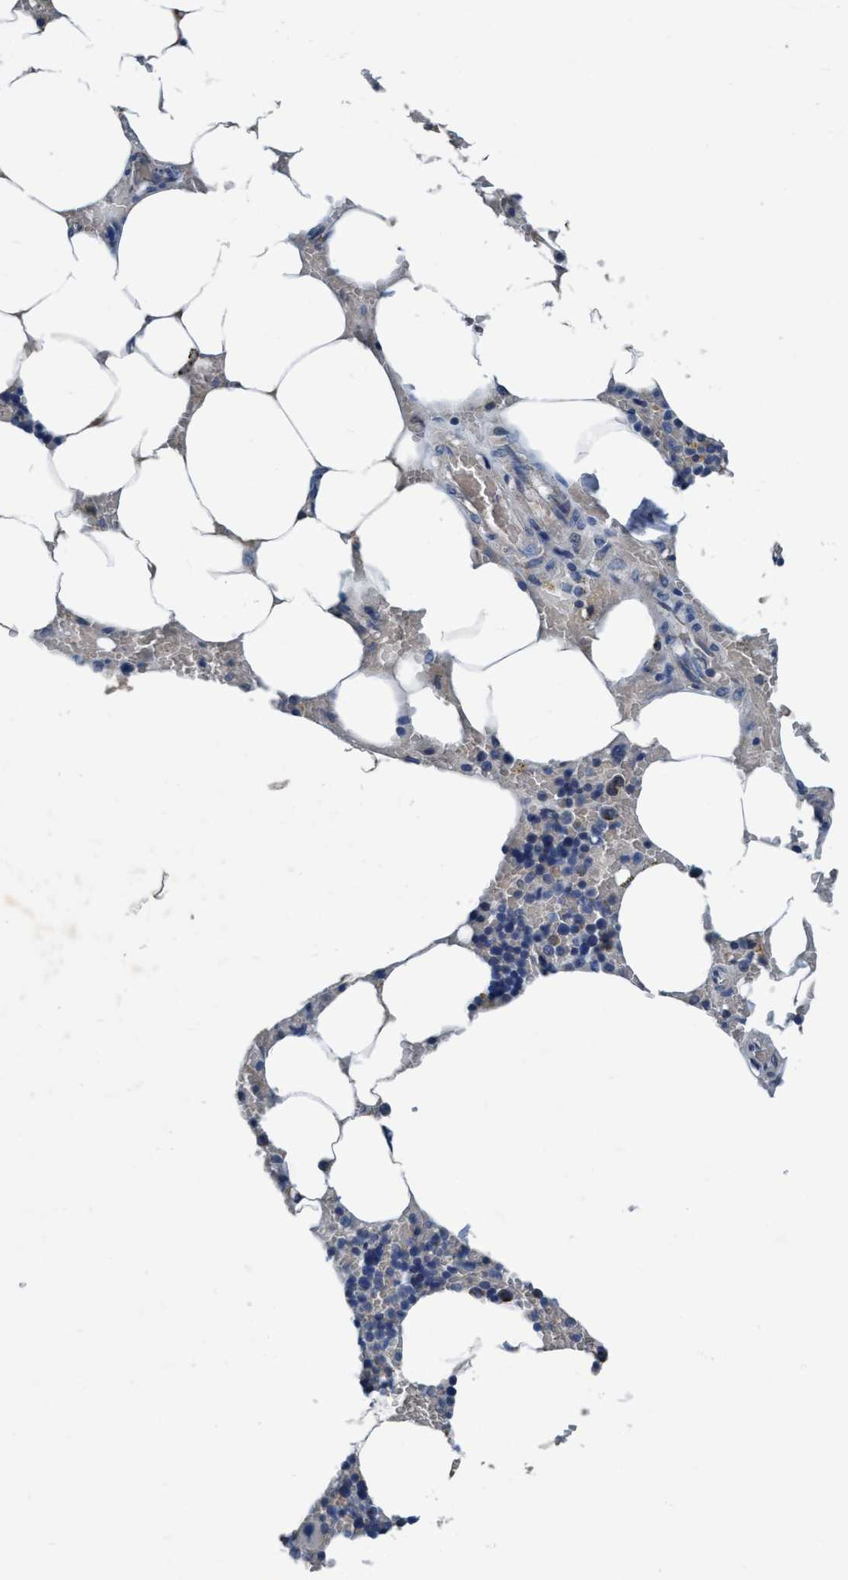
{"staining": {"intensity": "negative", "quantity": "none", "location": "none"}, "tissue": "bone marrow", "cell_type": "Hematopoietic cells", "image_type": "normal", "snomed": [{"axis": "morphology", "description": "Normal tissue, NOS"}, {"axis": "topography", "description": "Bone marrow"}], "caption": "Immunohistochemistry (IHC) micrograph of benign bone marrow: bone marrow stained with DAB demonstrates no significant protein staining in hematopoietic cells.", "gene": "ANKFN1", "patient": {"sex": "male", "age": 70}}